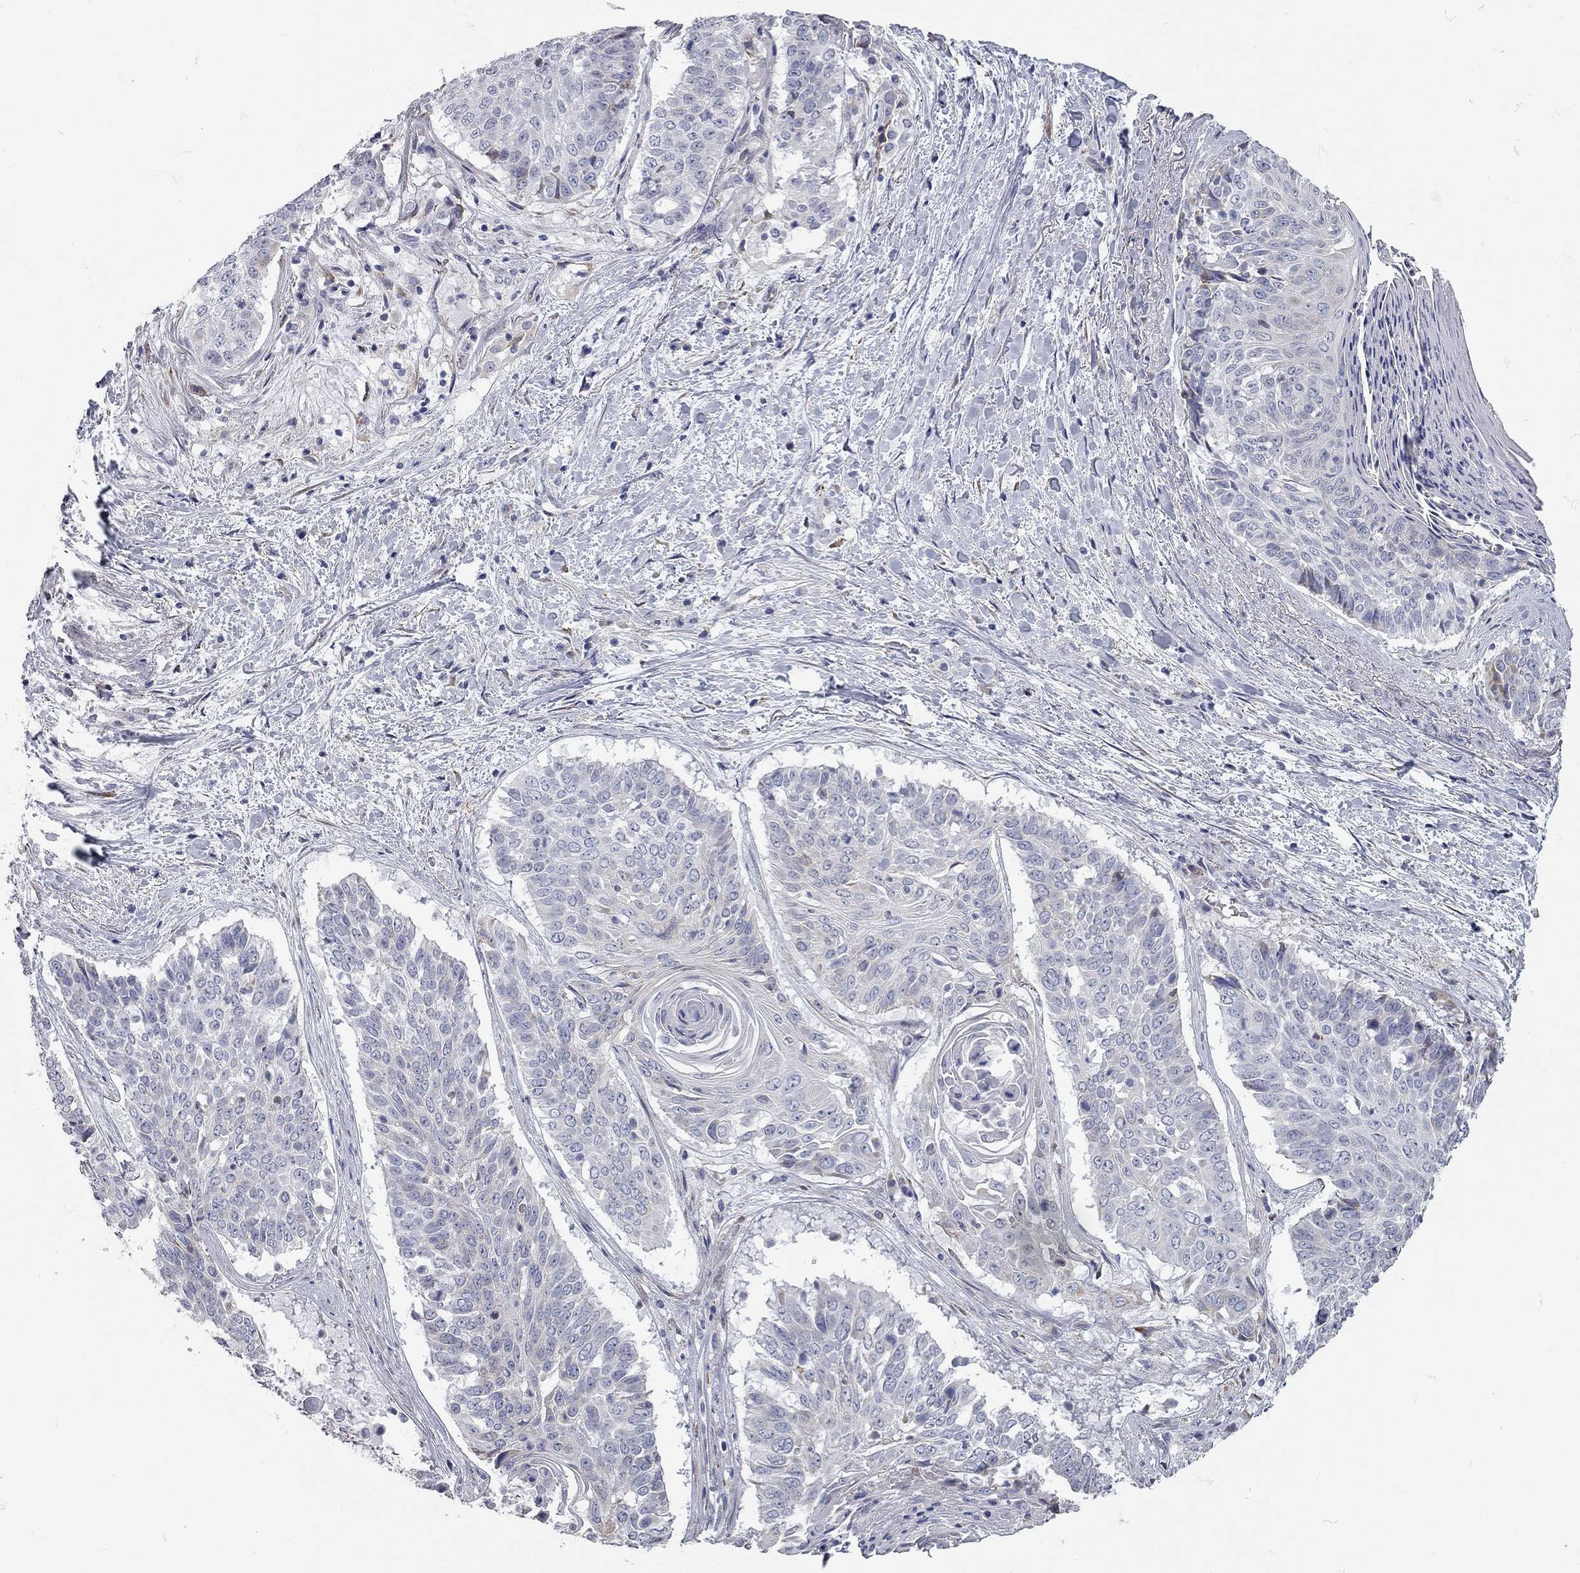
{"staining": {"intensity": "negative", "quantity": "none", "location": "none"}, "tissue": "lung cancer", "cell_type": "Tumor cells", "image_type": "cancer", "snomed": [{"axis": "morphology", "description": "Squamous cell carcinoma, NOS"}, {"axis": "topography", "description": "Lung"}], "caption": "Immunohistochemistry (IHC) of lung squamous cell carcinoma displays no staining in tumor cells.", "gene": "XAGE2", "patient": {"sex": "male", "age": 64}}